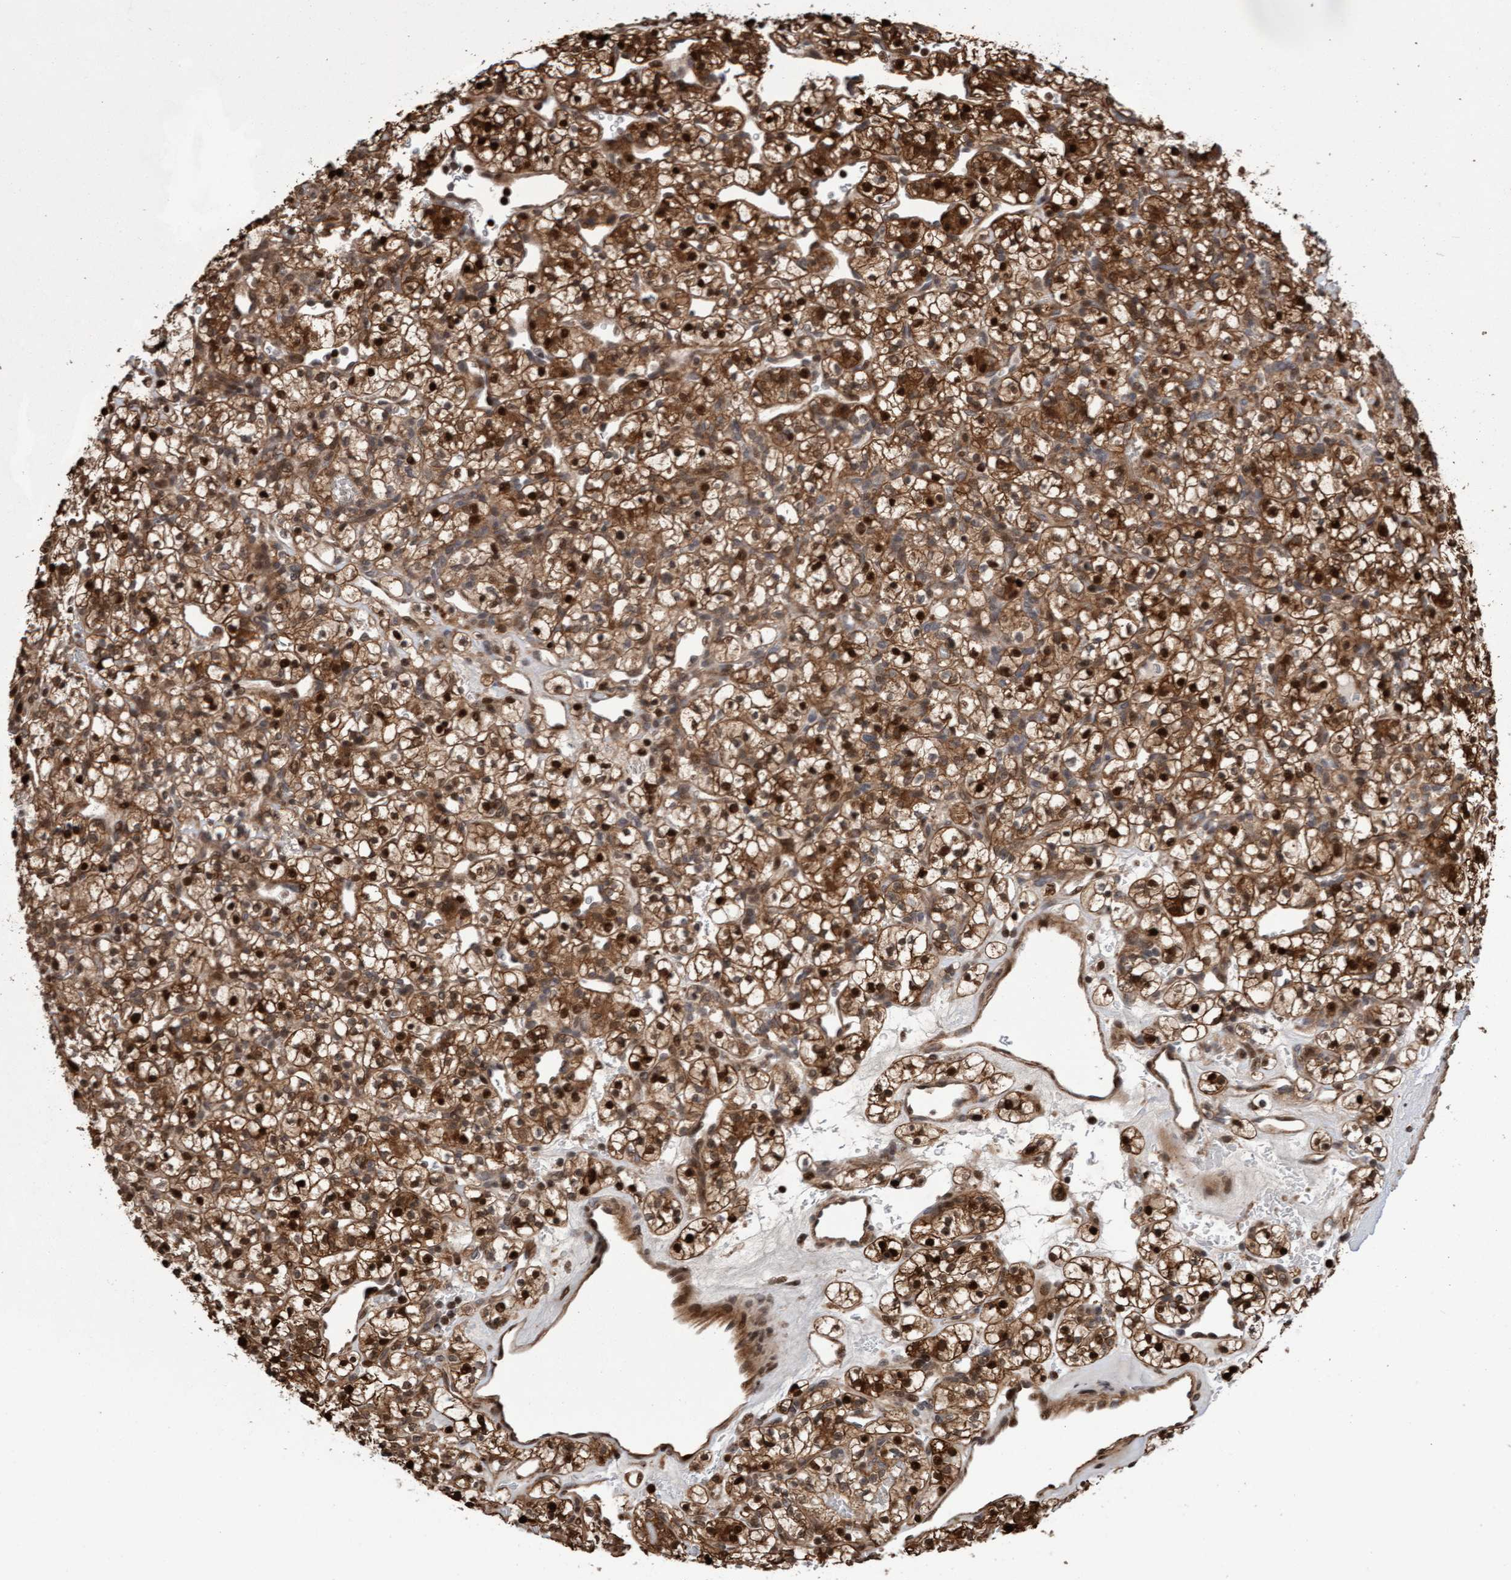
{"staining": {"intensity": "moderate", "quantity": ">75%", "location": "cytoplasmic/membranous"}, "tissue": "renal cancer", "cell_type": "Tumor cells", "image_type": "cancer", "snomed": [{"axis": "morphology", "description": "Adenocarcinoma, NOS"}, {"axis": "topography", "description": "Kidney"}], "caption": "Protein staining by immunohistochemistry (IHC) exhibits moderate cytoplasmic/membranous staining in approximately >75% of tumor cells in renal cancer. The staining is performed using DAB (3,3'-diaminobenzidine) brown chromogen to label protein expression. The nuclei are counter-stained blue using hematoxylin.", "gene": "PECR", "patient": {"sex": "female", "age": 57}}